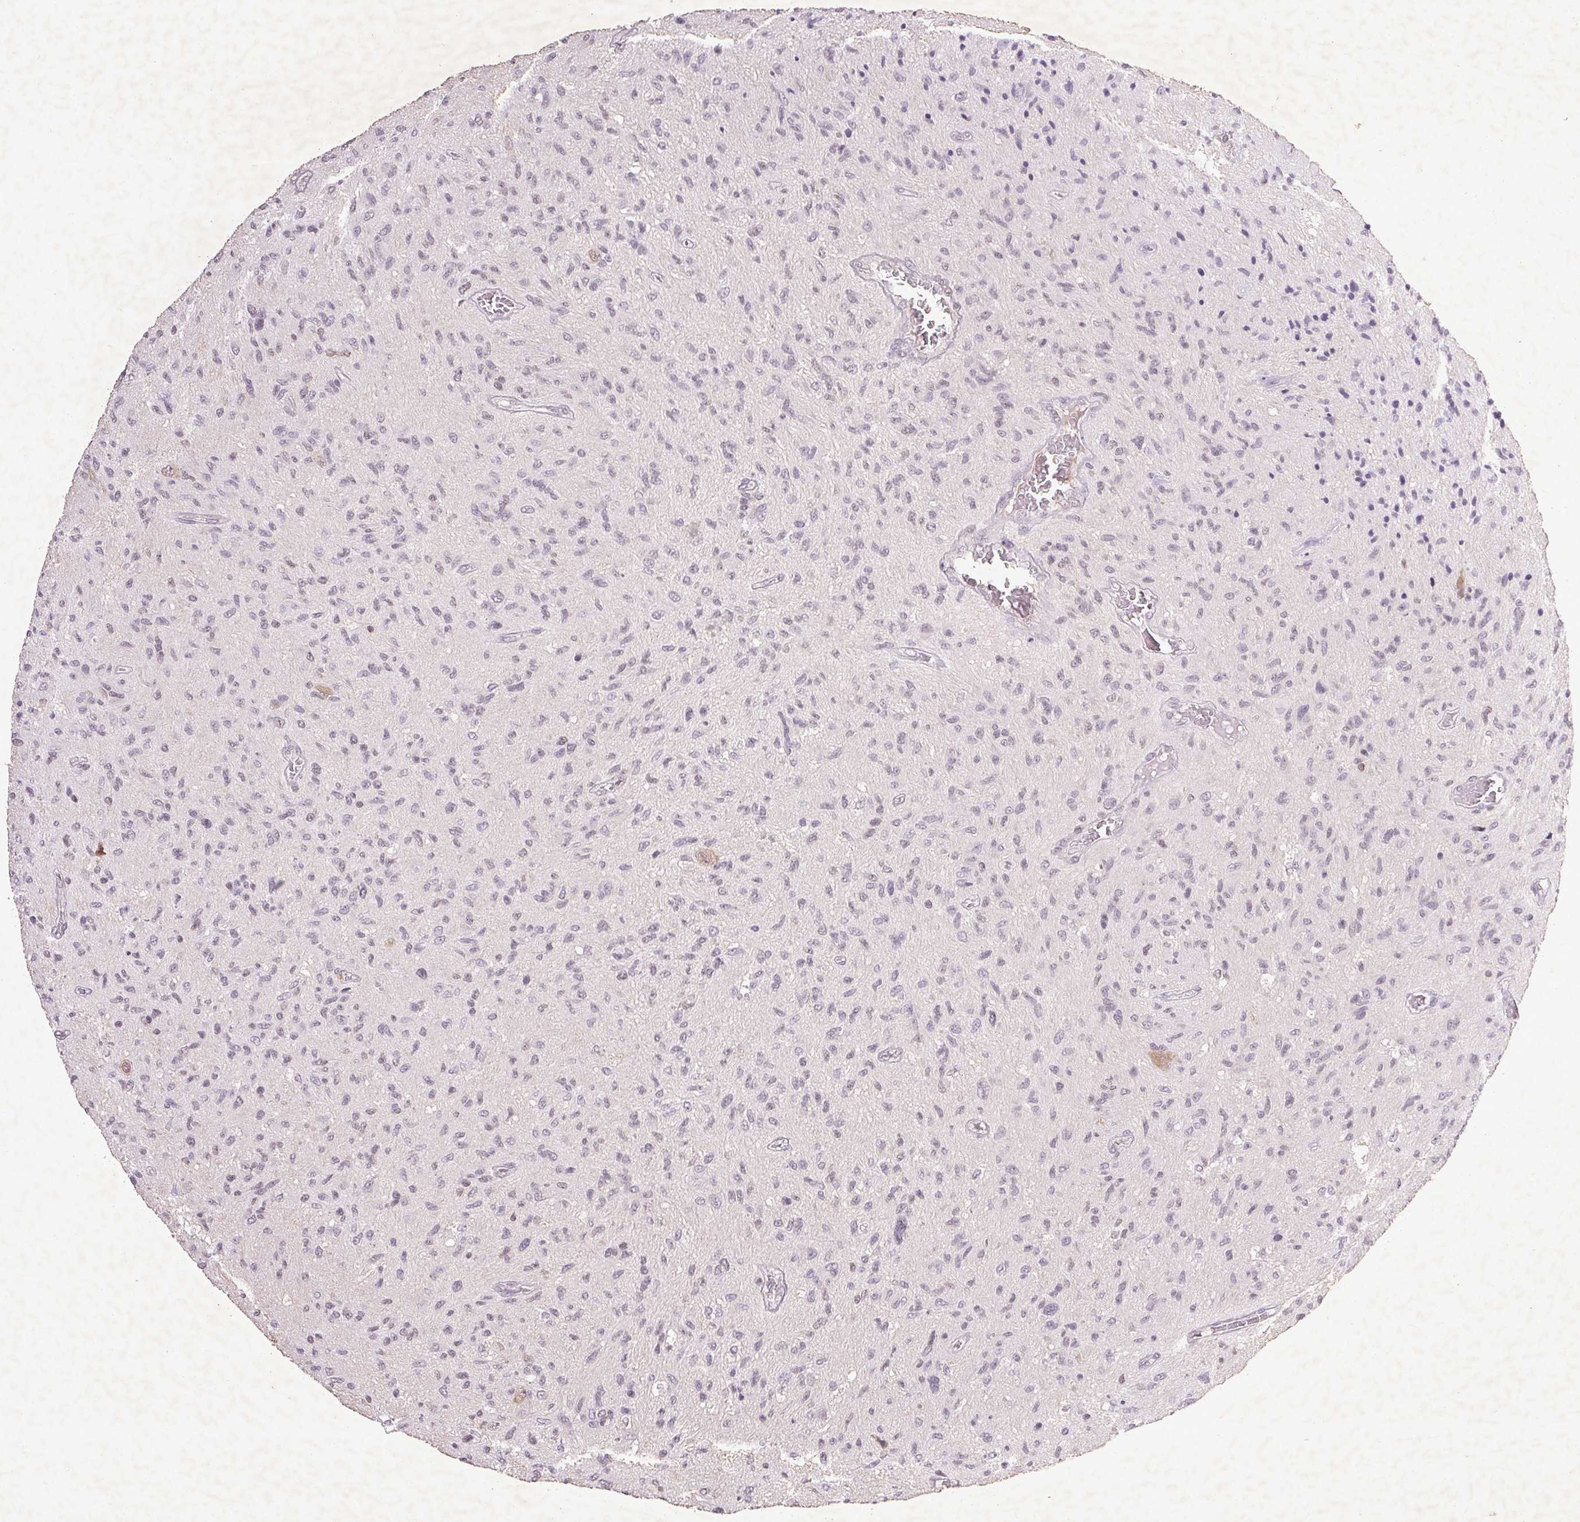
{"staining": {"intensity": "negative", "quantity": "none", "location": "none"}, "tissue": "glioma", "cell_type": "Tumor cells", "image_type": "cancer", "snomed": [{"axis": "morphology", "description": "Glioma, malignant, High grade"}, {"axis": "topography", "description": "Brain"}], "caption": "DAB immunohistochemical staining of glioma reveals no significant expression in tumor cells. The staining was performed using DAB (3,3'-diaminobenzidine) to visualize the protein expression in brown, while the nuclei were stained in blue with hematoxylin (Magnification: 20x).", "gene": "FAM168B", "patient": {"sex": "male", "age": 54}}